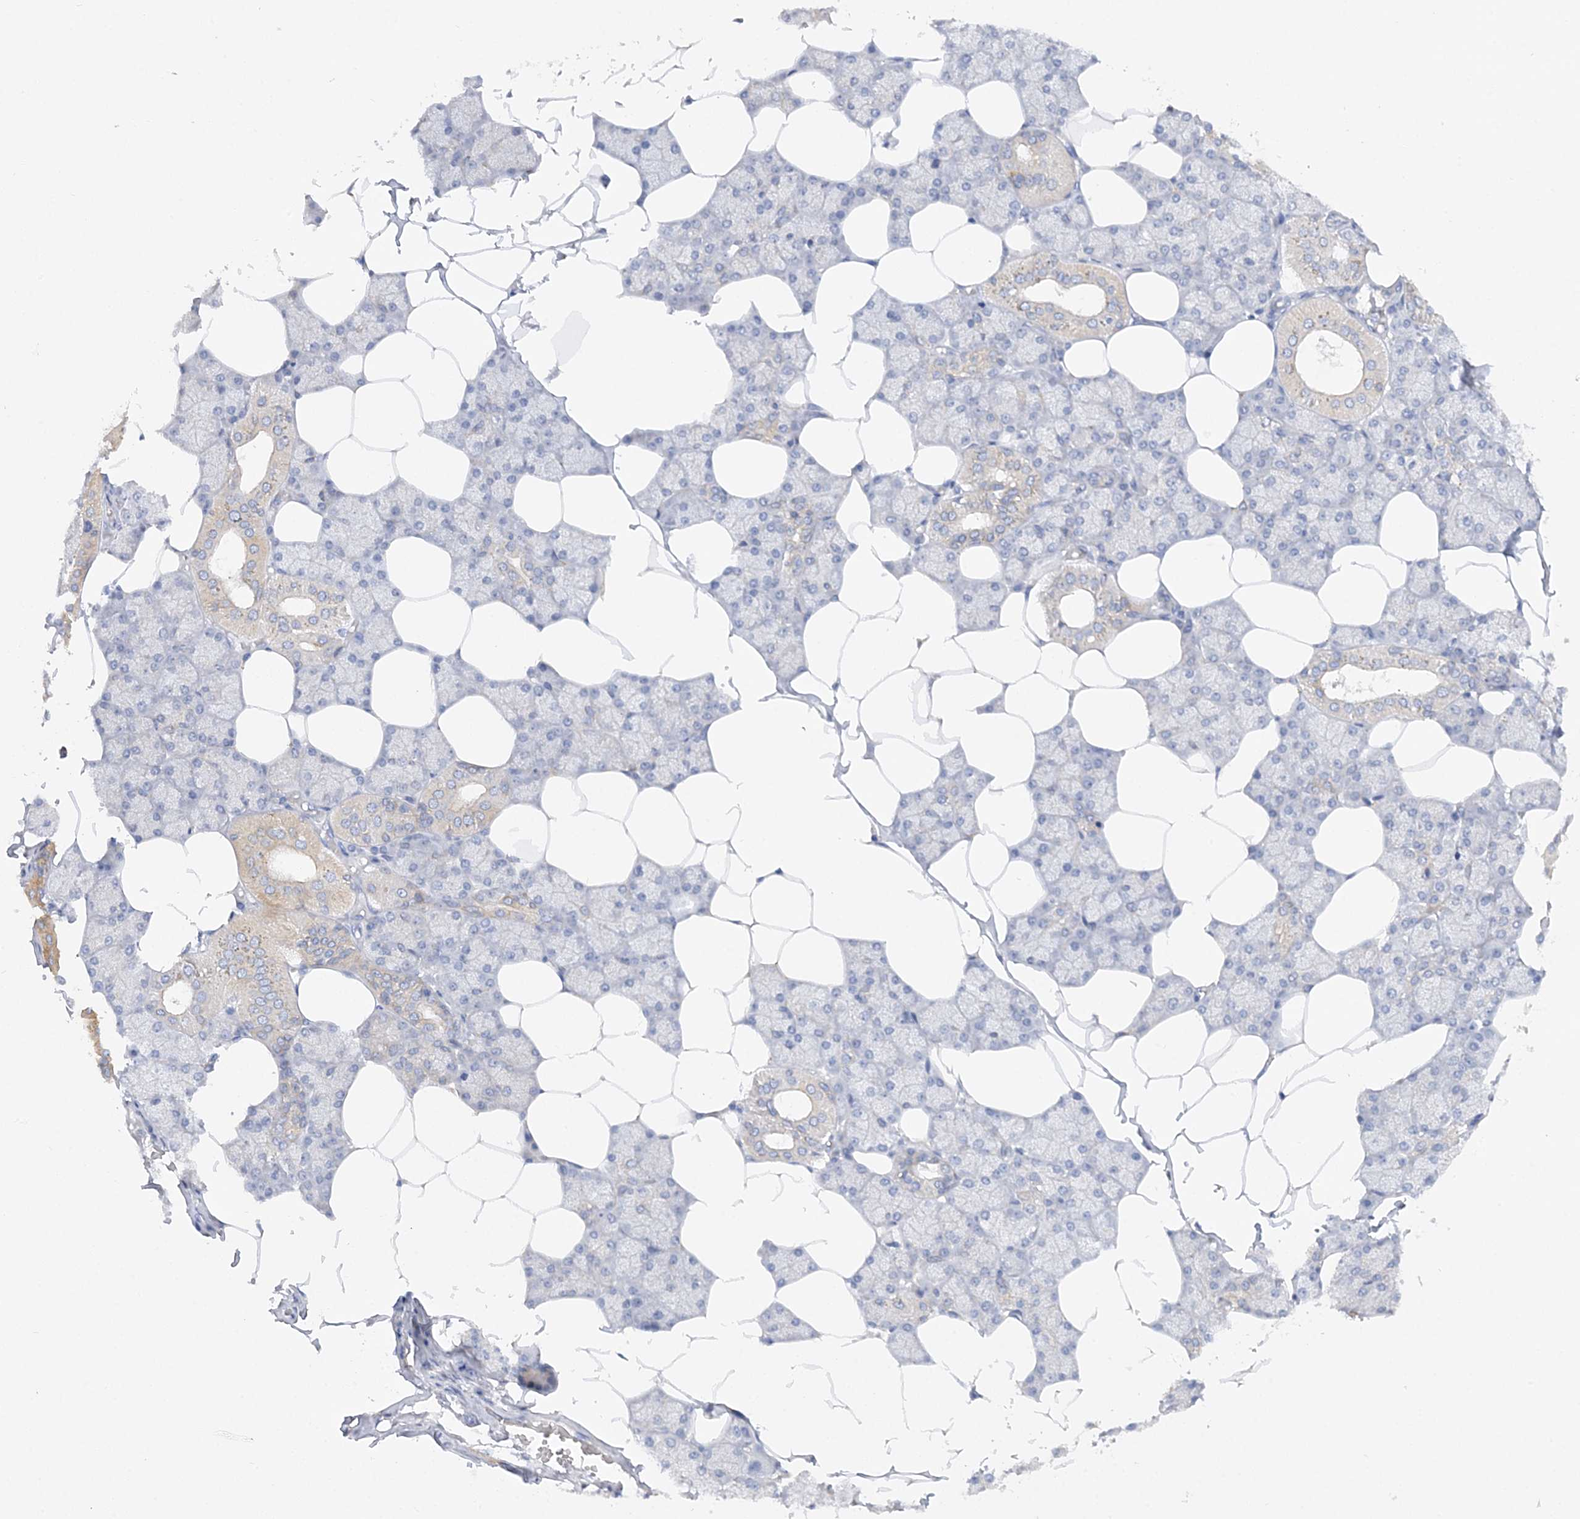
{"staining": {"intensity": "moderate", "quantity": "<25%", "location": "cytoplasmic/membranous"}, "tissue": "salivary gland", "cell_type": "Glandular cells", "image_type": "normal", "snomed": [{"axis": "morphology", "description": "Normal tissue, NOS"}, {"axis": "topography", "description": "Salivary gland"}], "caption": "A high-resolution image shows immunohistochemistry (IHC) staining of normal salivary gland, which exhibits moderate cytoplasmic/membranous staining in approximately <25% of glandular cells.", "gene": "RPEL1", "patient": {"sex": "male", "age": 62}}